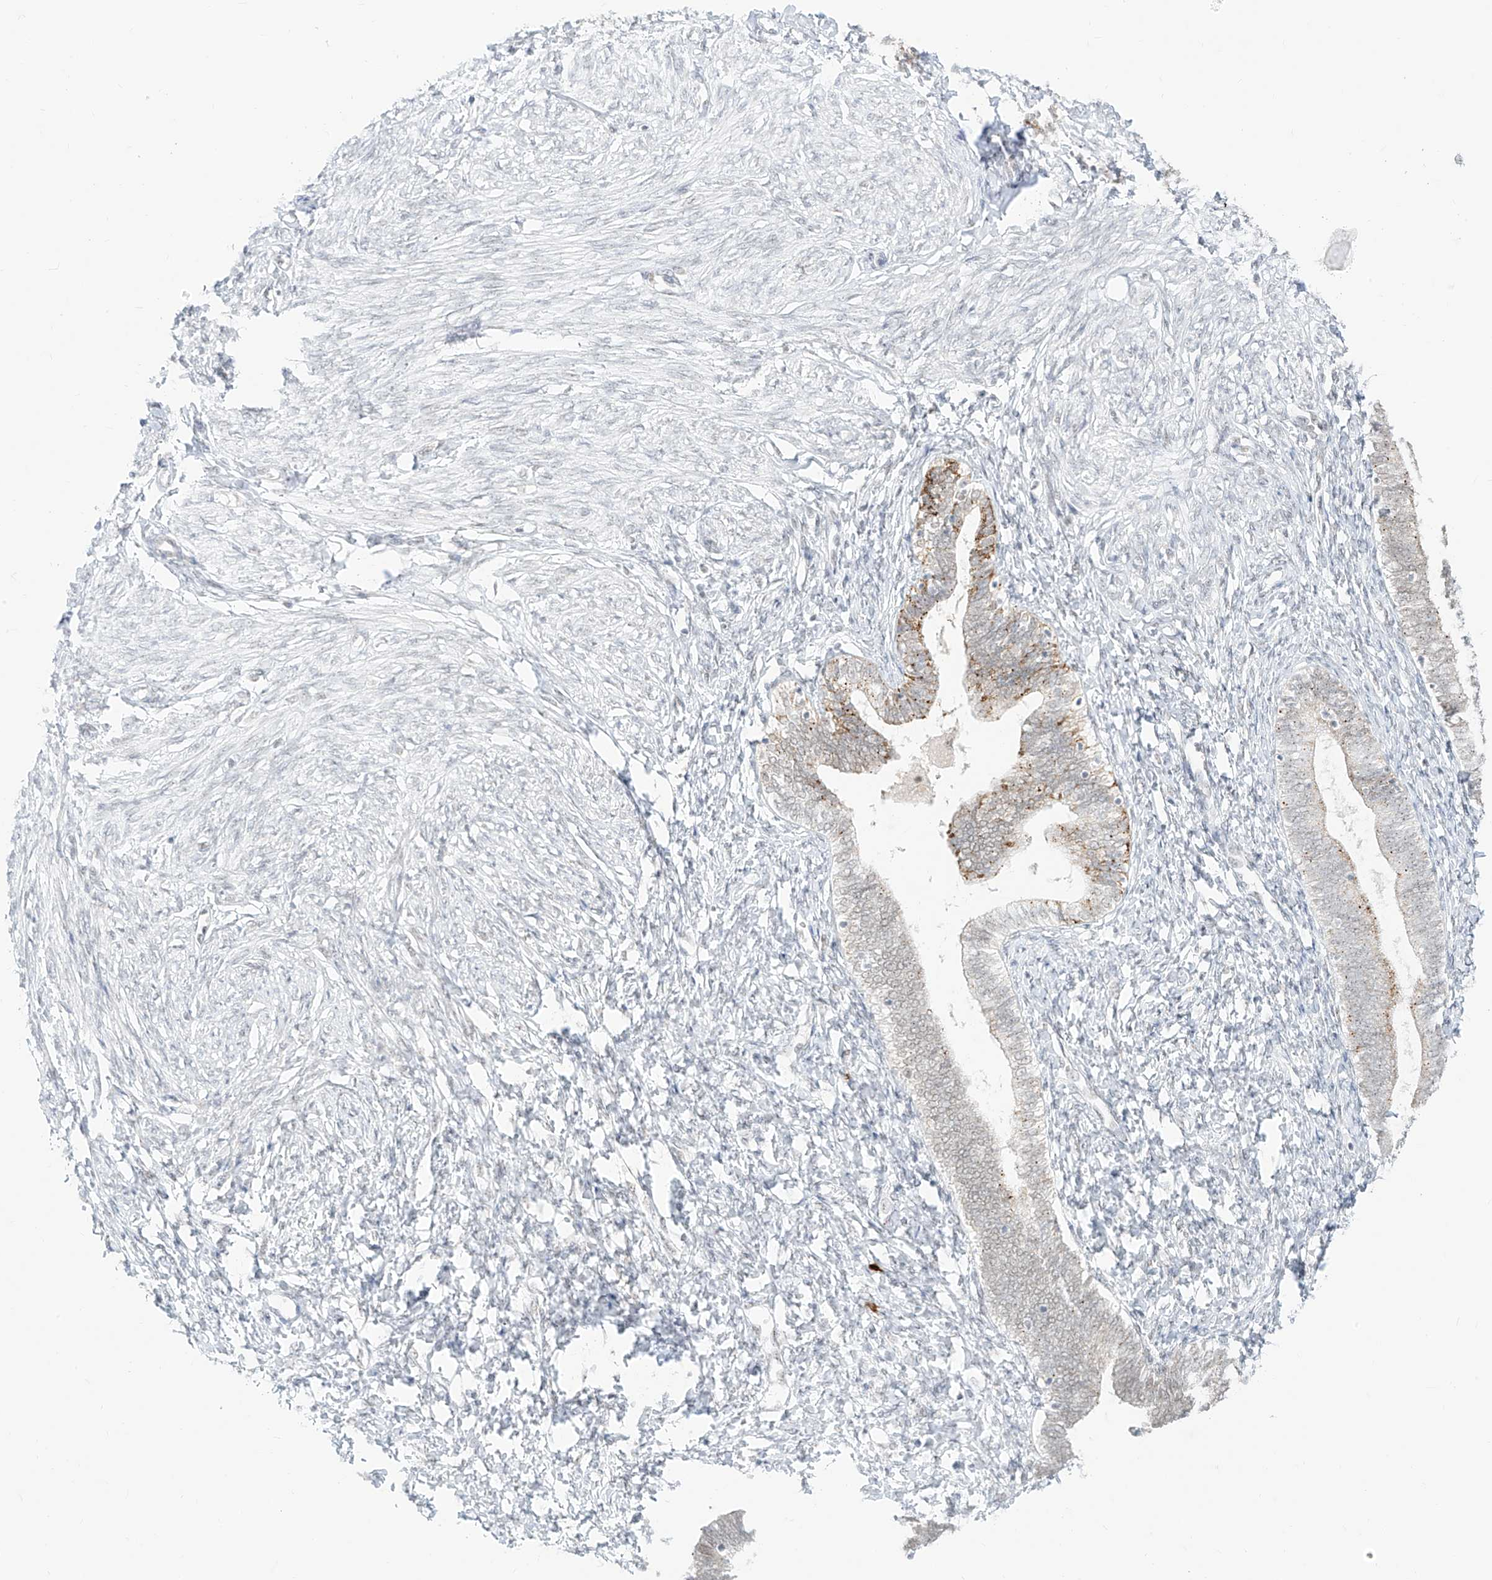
{"staining": {"intensity": "weak", "quantity": "25%-75%", "location": "nuclear"}, "tissue": "endometrium", "cell_type": "Cells in endometrial stroma", "image_type": "normal", "snomed": [{"axis": "morphology", "description": "Normal tissue, NOS"}, {"axis": "topography", "description": "Endometrium"}], "caption": "Immunohistochemical staining of normal human endometrium demonstrates weak nuclear protein staining in approximately 25%-75% of cells in endometrial stroma.", "gene": "SUPT5H", "patient": {"sex": "female", "age": 72}}